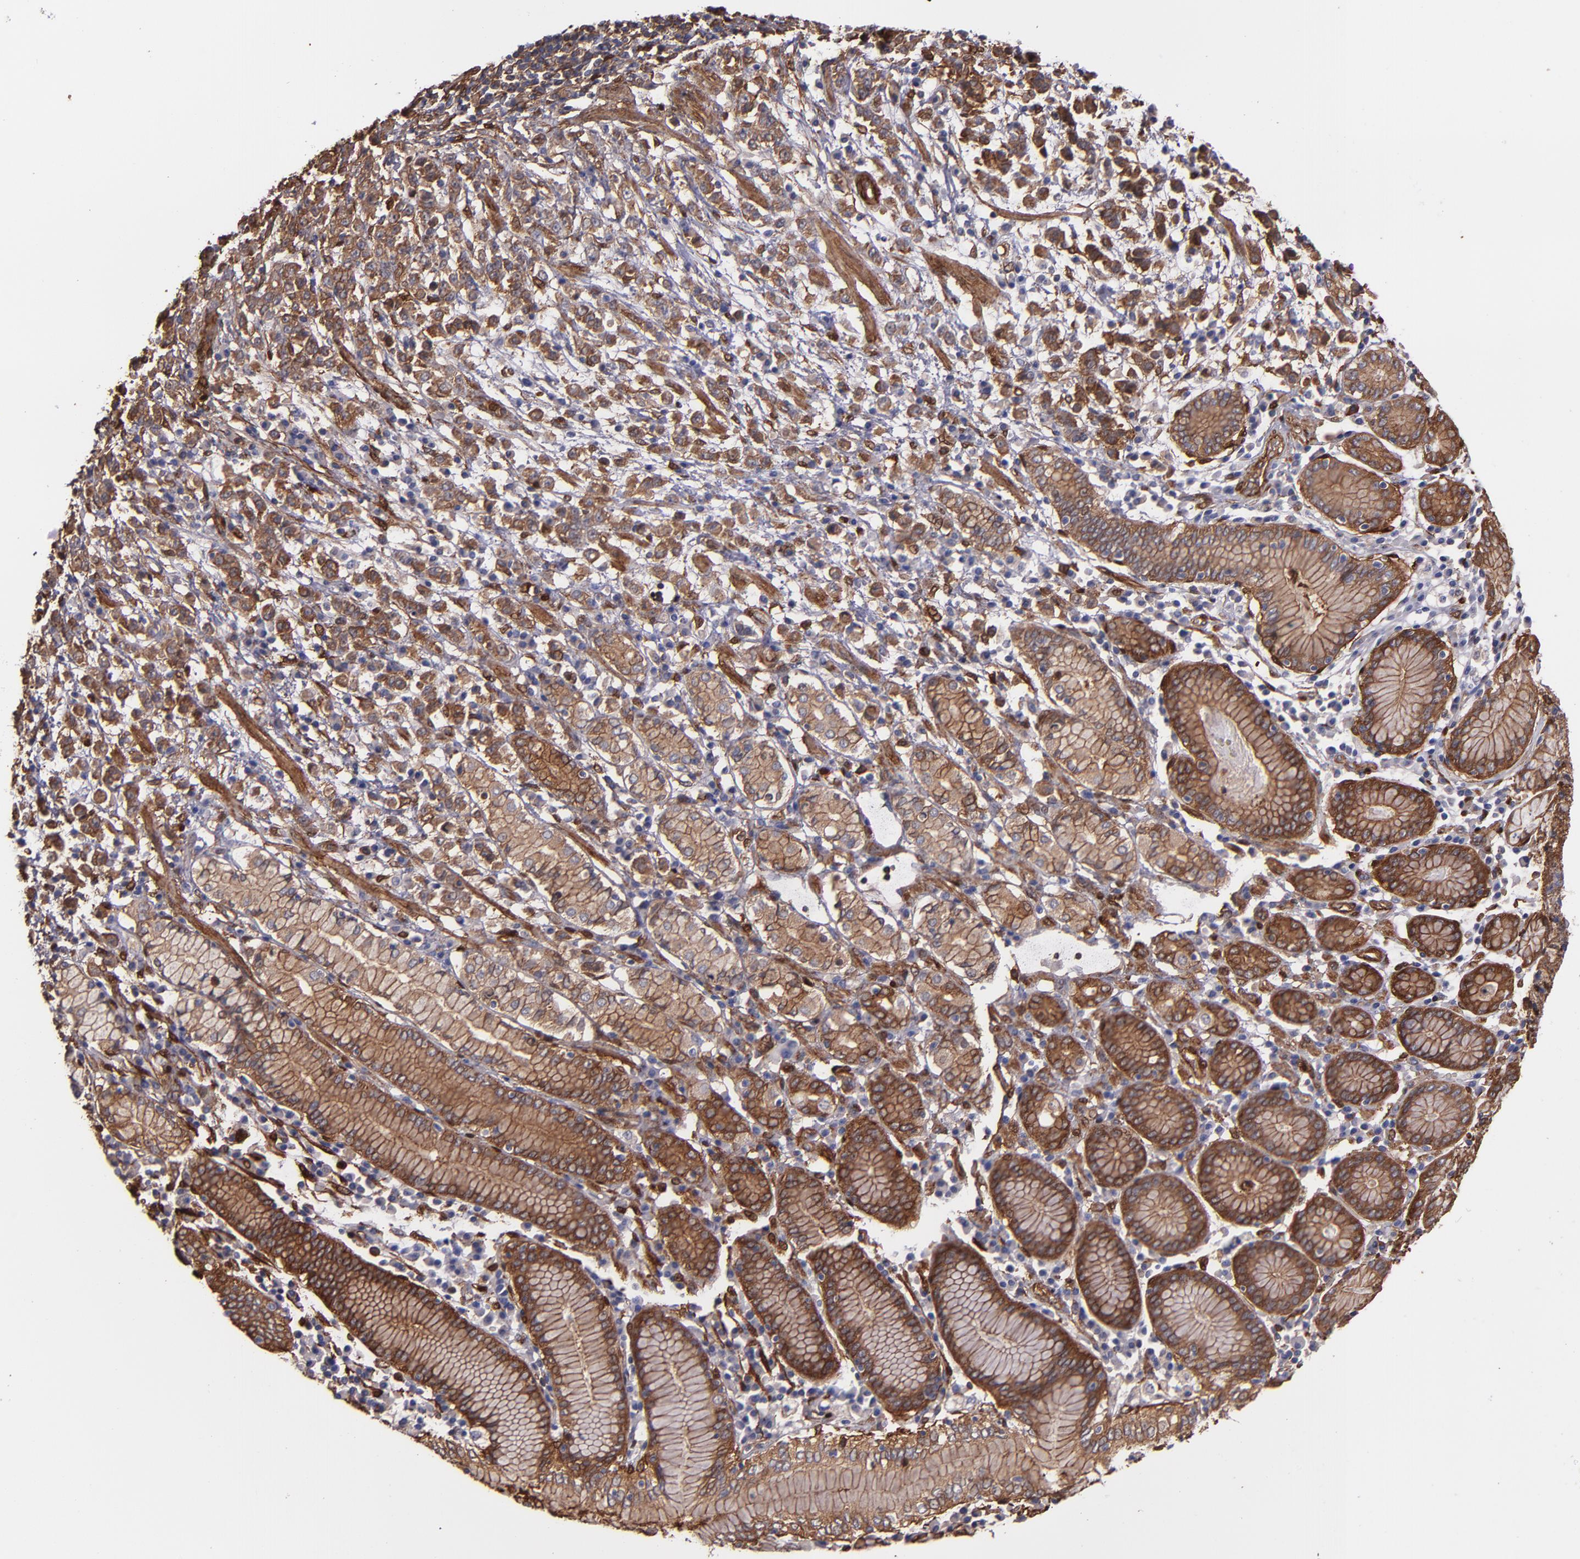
{"staining": {"intensity": "moderate", "quantity": ">75%", "location": "cytoplasmic/membranous"}, "tissue": "stomach cancer", "cell_type": "Tumor cells", "image_type": "cancer", "snomed": [{"axis": "morphology", "description": "Adenocarcinoma, NOS"}, {"axis": "topography", "description": "Stomach, lower"}], "caption": "Tumor cells display medium levels of moderate cytoplasmic/membranous expression in about >75% of cells in human stomach cancer.", "gene": "VCL", "patient": {"sex": "male", "age": 88}}